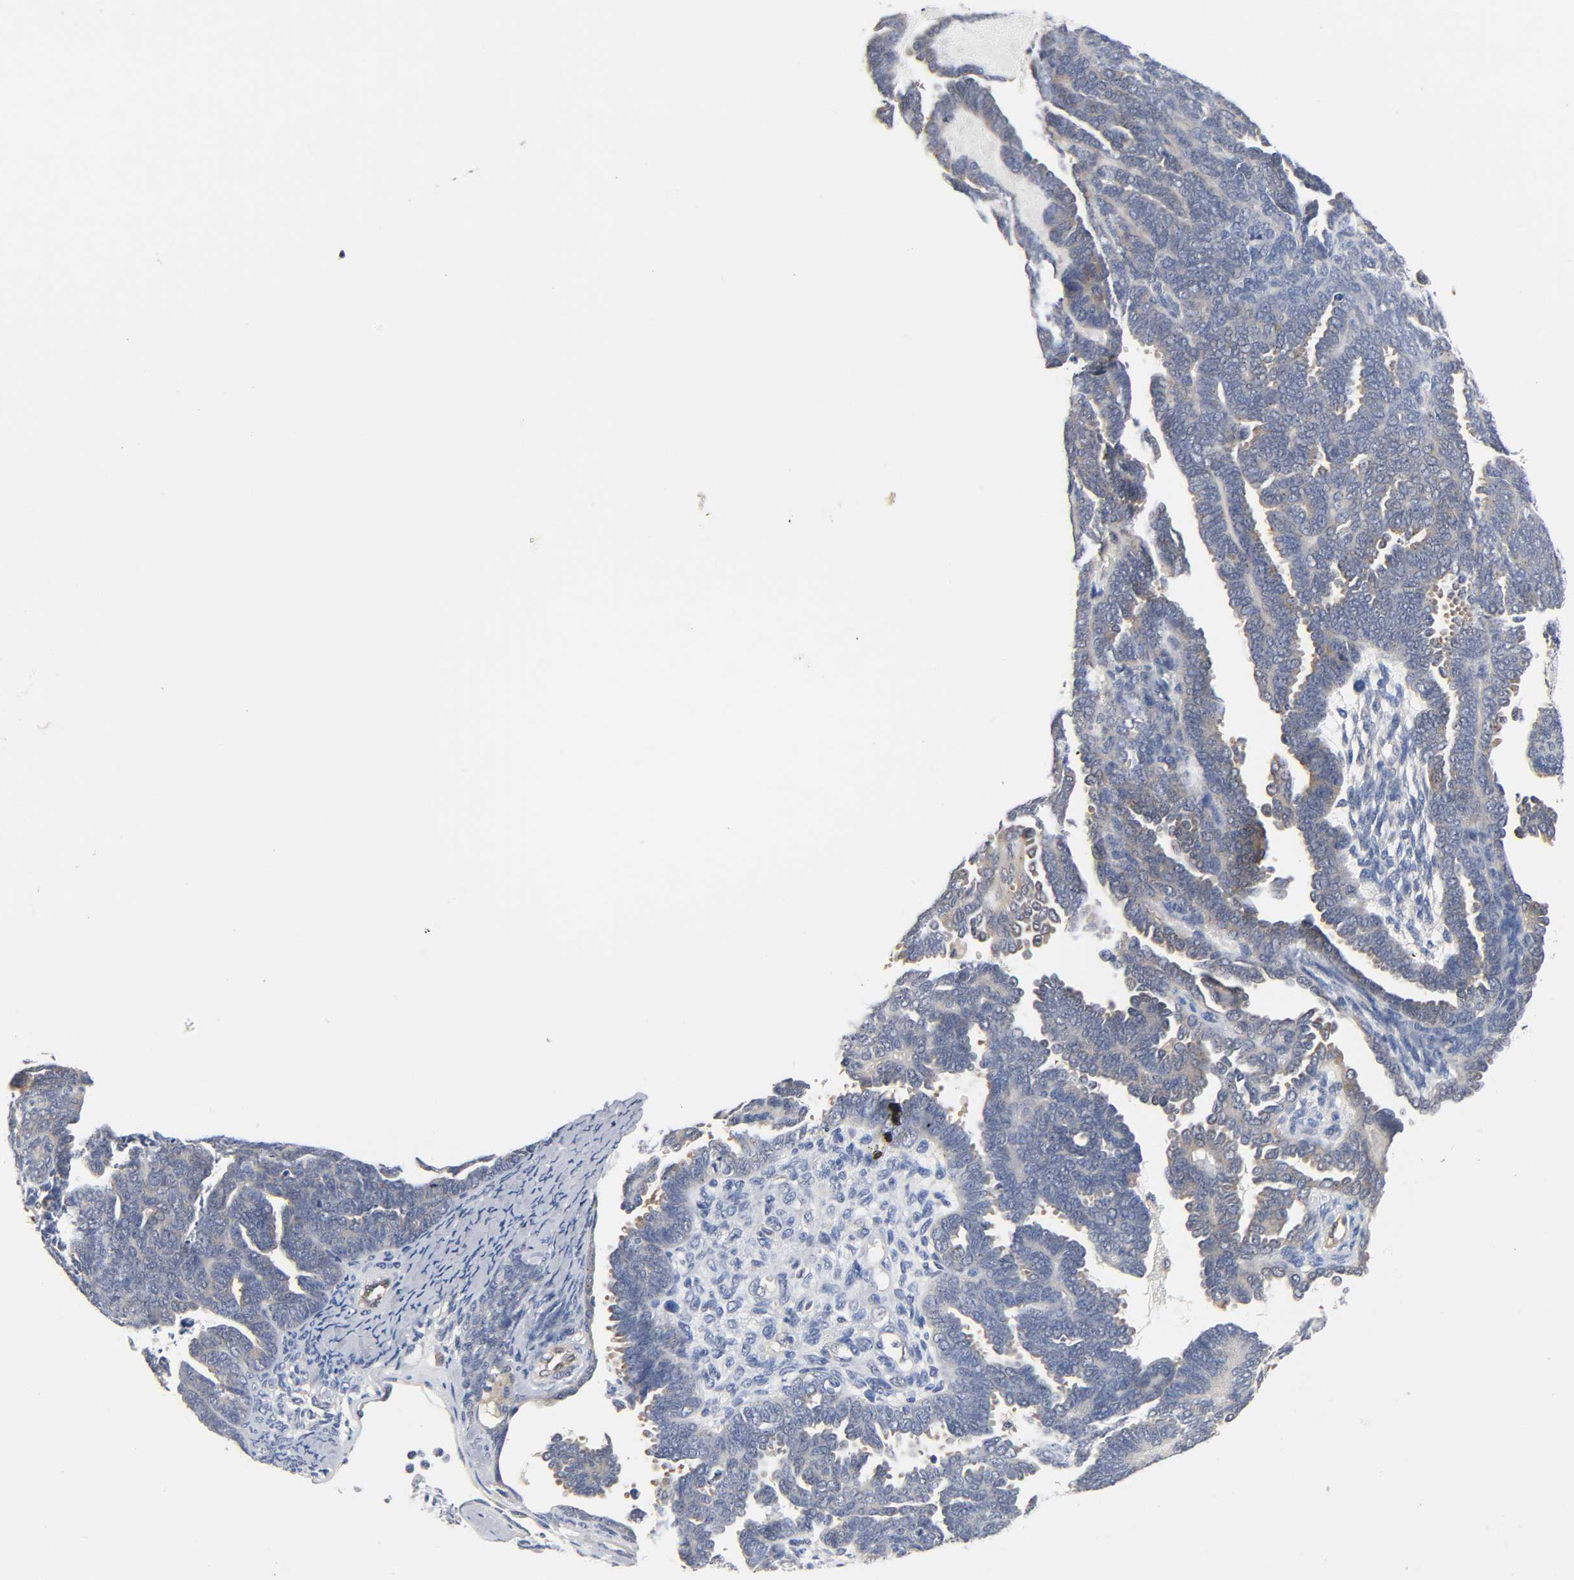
{"staining": {"intensity": "weak", "quantity": "25%-75%", "location": "cytoplasmic/membranous"}, "tissue": "endometrial cancer", "cell_type": "Tumor cells", "image_type": "cancer", "snomed": [{"axis": "morphology", "description": "Neoplasm, malignant, NOS"}, {"axis": "topography", "description": "Endometrium"}], "caption": "Immunohistochemical staining of human endometrial cancer demonstrates low levels of weak cytoplasmic/membranous expression in approximately 25%-75% of tumor cells. (brown staining indicates protein expression, while blue staining denotes nuclei).", "gene": "FYN", "patient": {"sex": "female", "age": 74}}